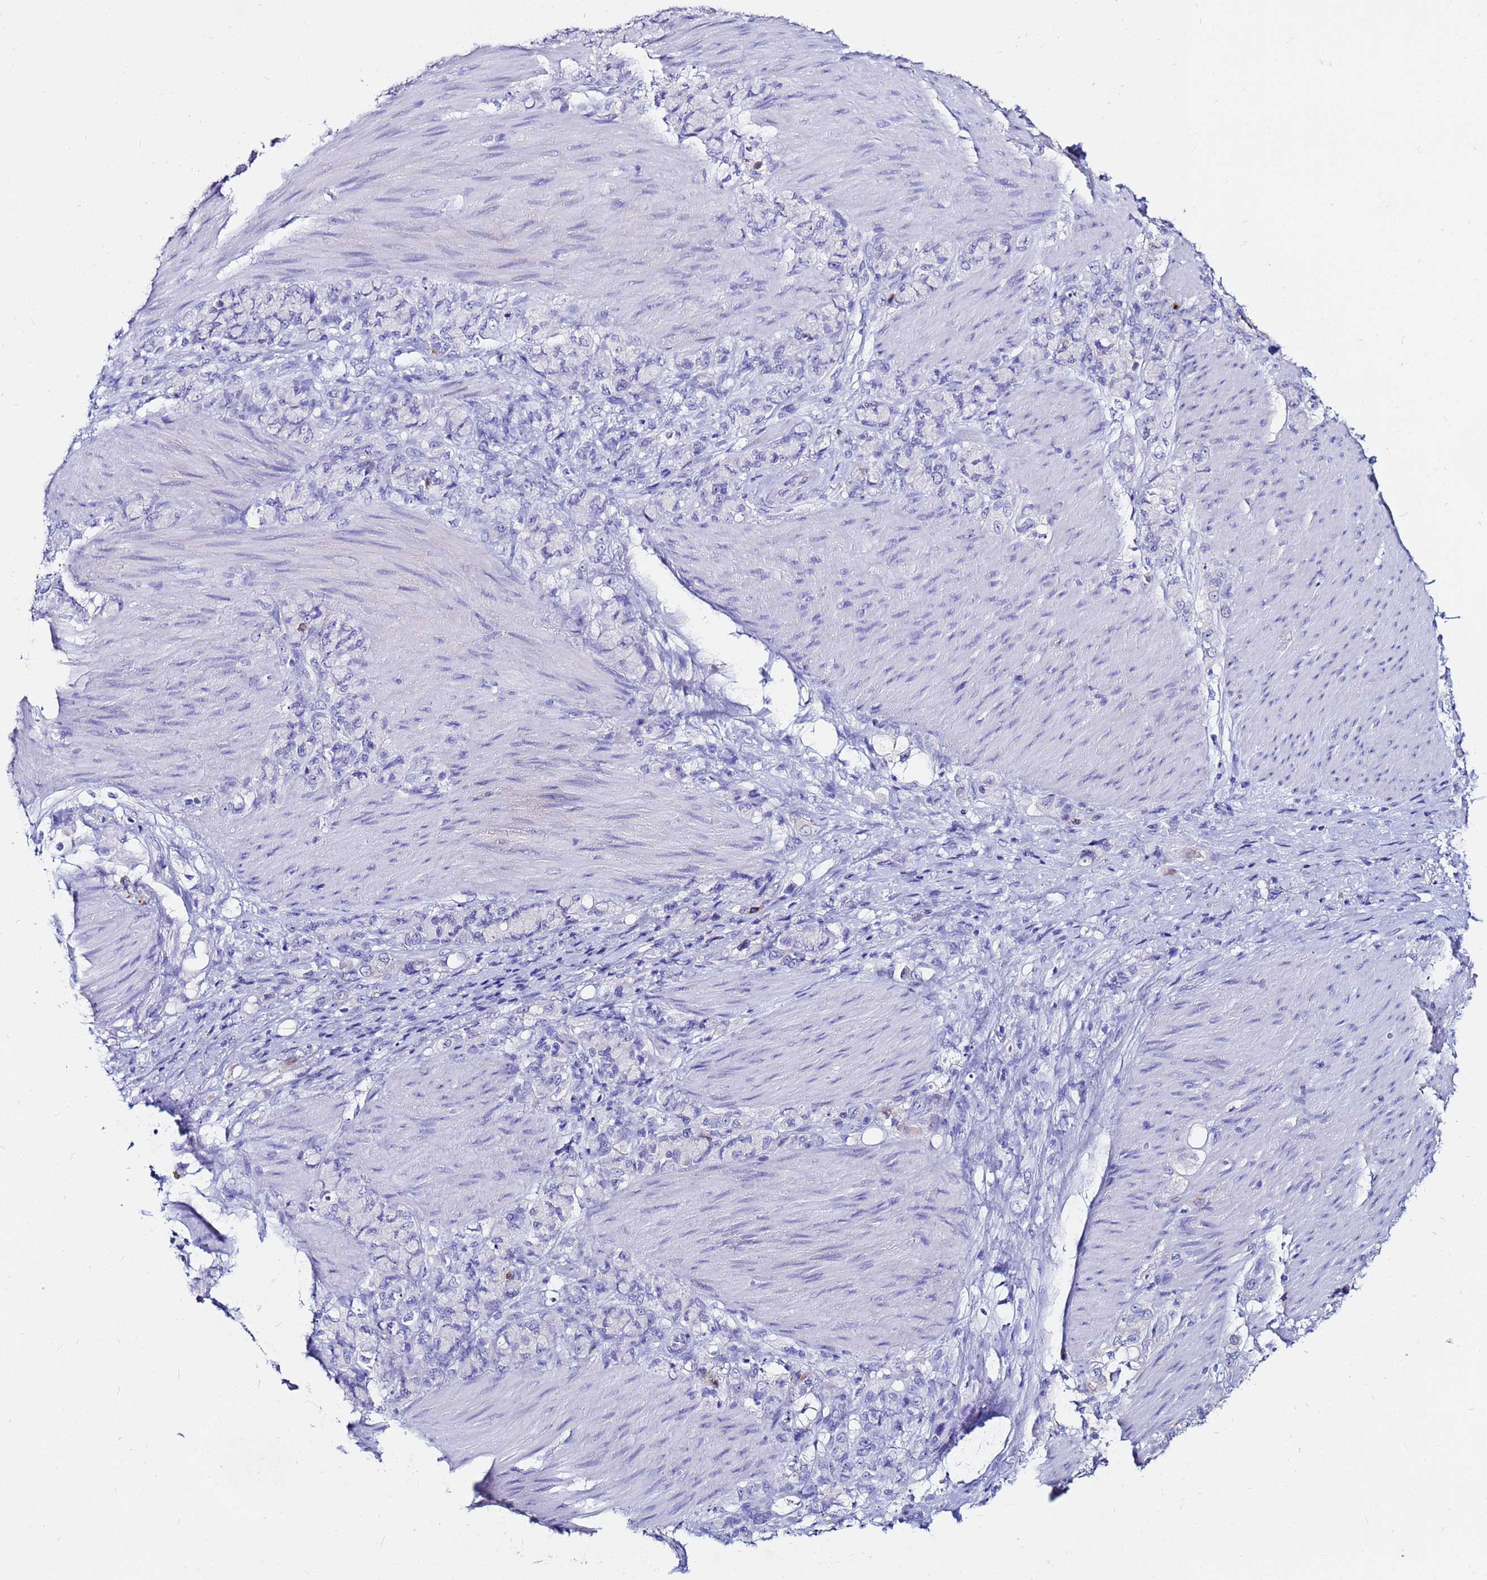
{"staining": {"intensity": "negative", "quantity": "none", "location": "none"}, "tissue": "stomach cancer", "cell_type": "Tumor cells", "image_type": "cancer", "snomed": [{"axis": "morphology", "description": "Normal tissue, NOS"}, {"axis": "morphology", "description": "Adenocarcinoma, NOS"}, {"axis": "topography", "description": "Stomach"}], "caption": "Immunohistochemistry (IHC) of human stomach cancer shows no expression in tumor cells.", "gene": "PPP1R14C", "patient": {"sex": "female", "age": 79}}